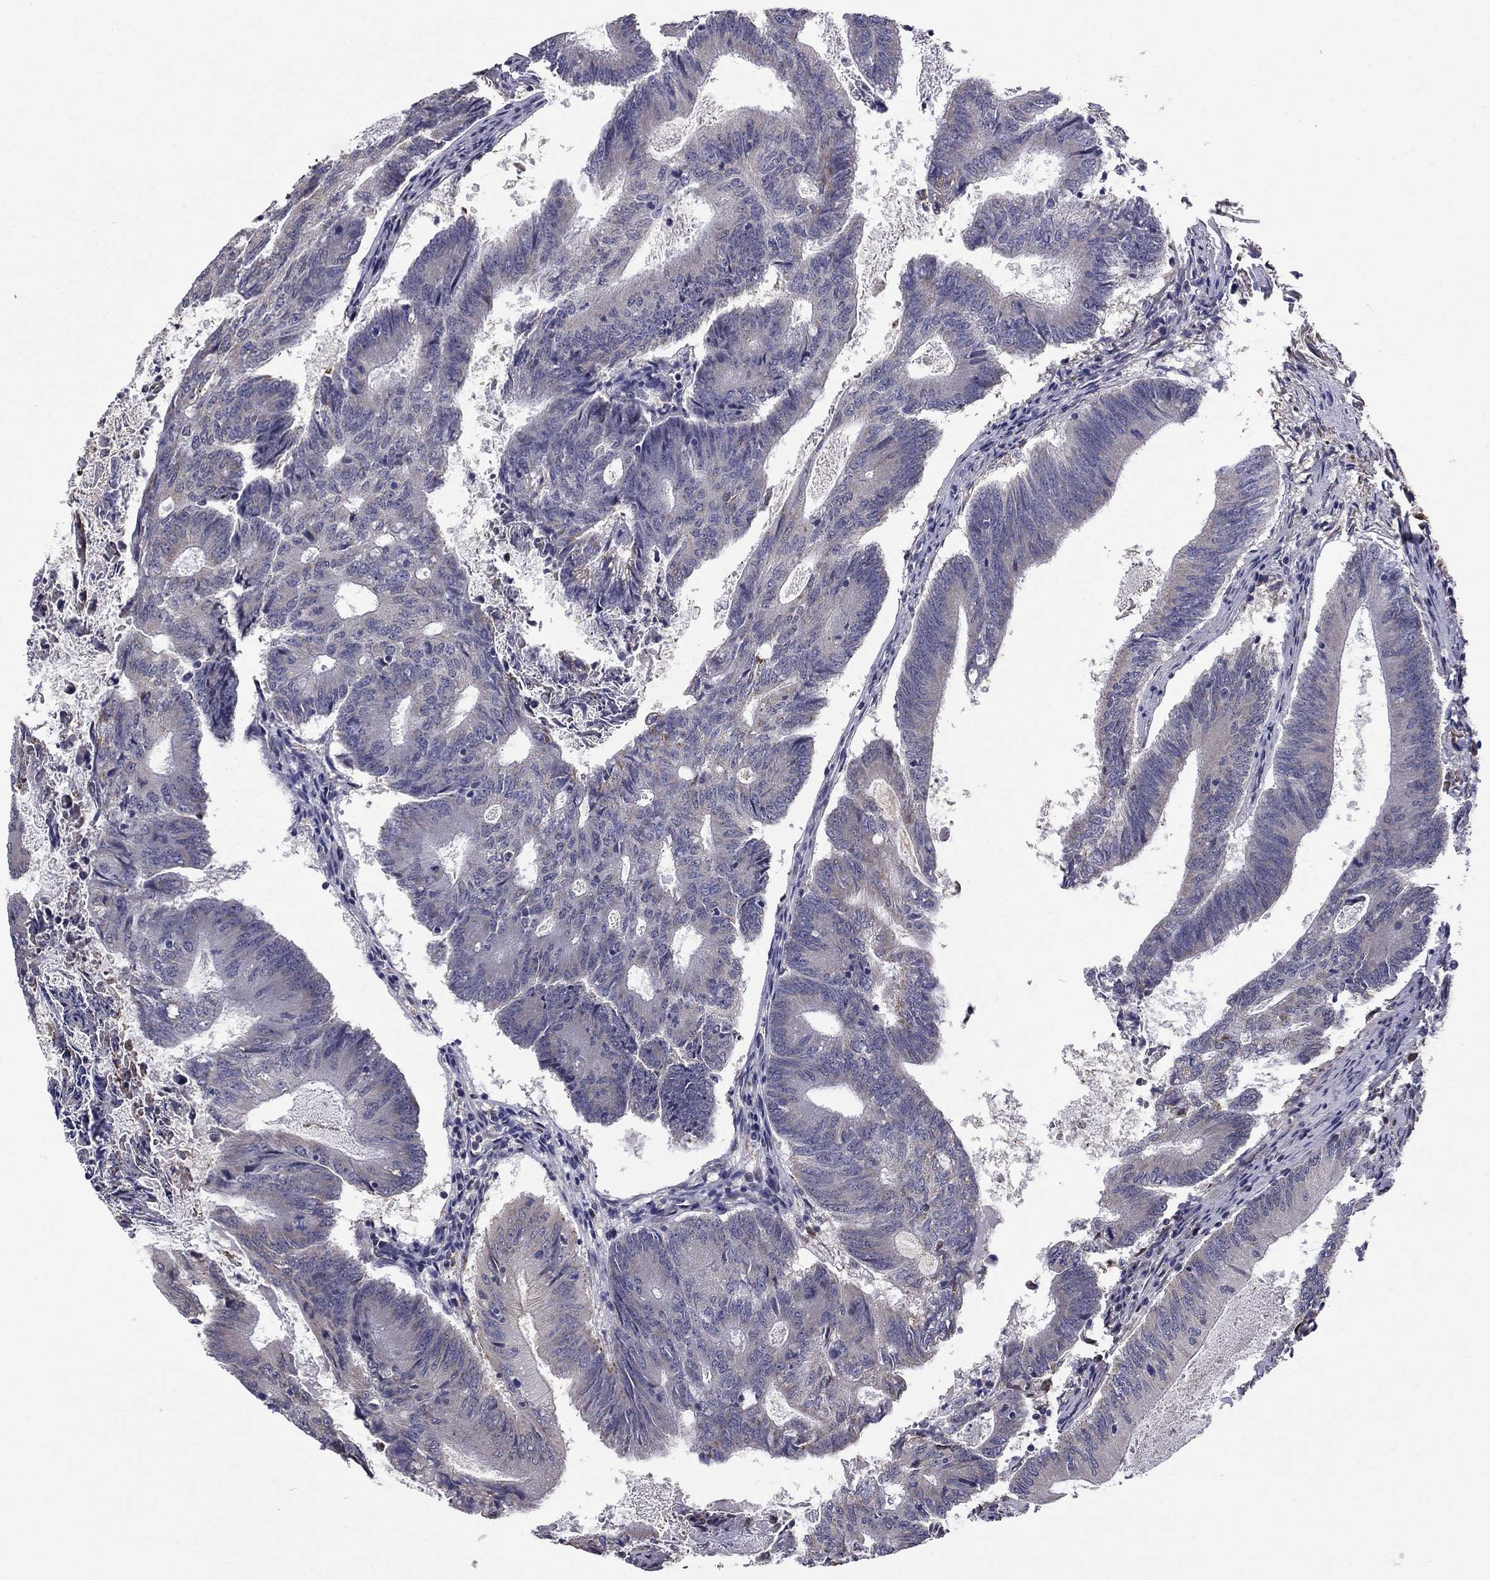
{"staining": {"intensity": "negative", "quantity": "none", "location": "none"}, "tissue": "colorectal cancer", "cell_type": "Tumor cells", "image_type": "cancer", "snomed": [{"axis": "morphology", "description": "Adenocarcinoma, NOS"}, {"axis": "topography", "description": "Colon"}], "caption": "A photomicrograph of human adenocarcinoma (colorectal) is negative for staining in tumor cells.", "gene": "HSPB2", "patient": {"sex": "female", "age": 70}}